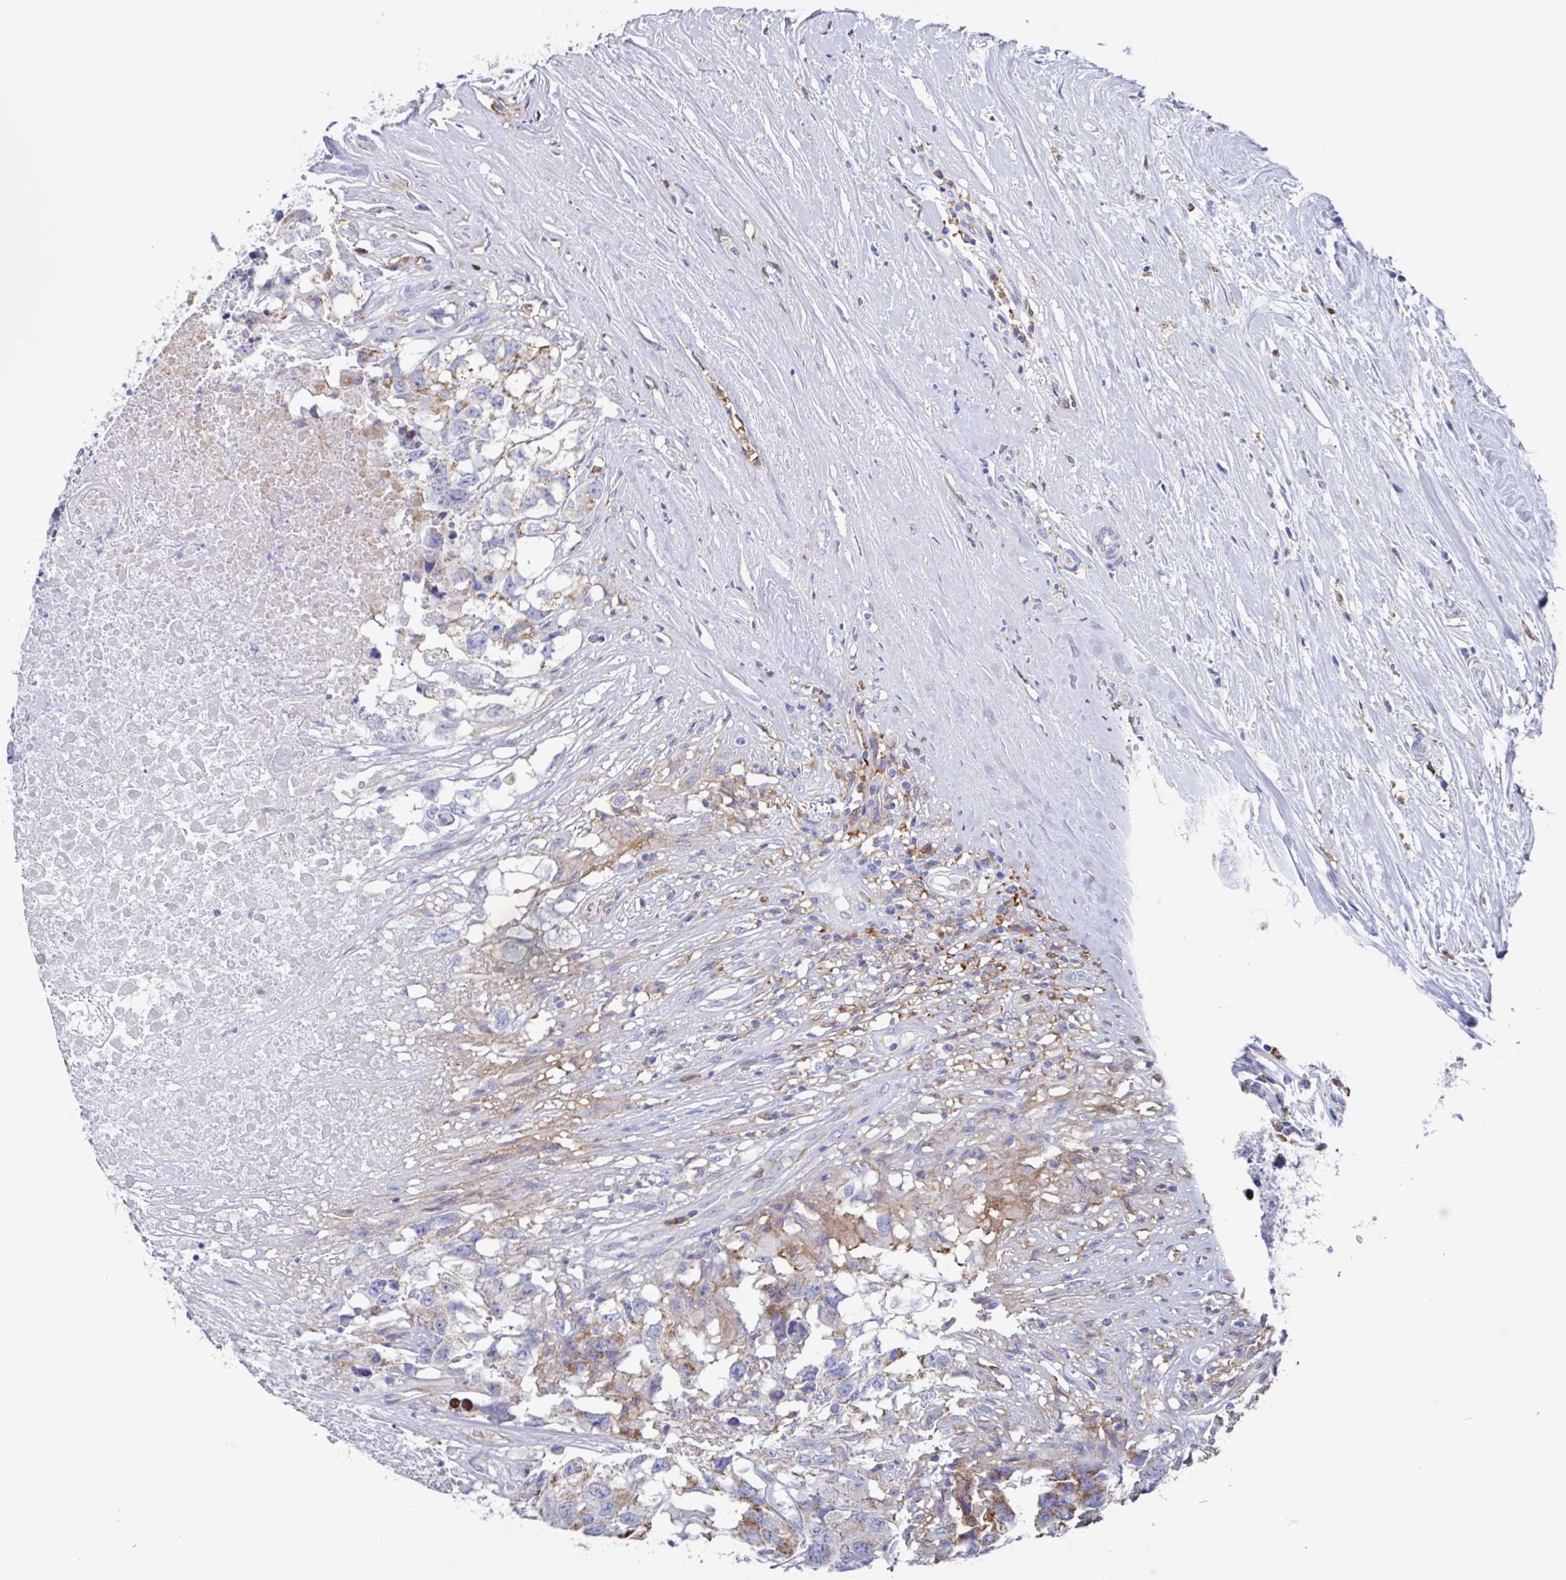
{"staining": {"intensity": "moderate", "quantity": "25%-75%", "location": "cytoplasmic/membranous"}, "tissue": "testis cancer", "cell_type": "Tumor cells", "image_type": "cancer", "snomed": [{"axis": "morphology", "description": "Carcinoma, Embryonal, NOS"}, {"axis": "topography", "description": "Testis"}], "caption": "Embryonal carcinoma (testis) was stained to show a protein in brown. There is medium levels of moderate cytoplasmic/membranous expression in about 25%-75% of tumor cells.", "gene": "FCGR3A", "patient": {"sex": "male", "age": 83}}